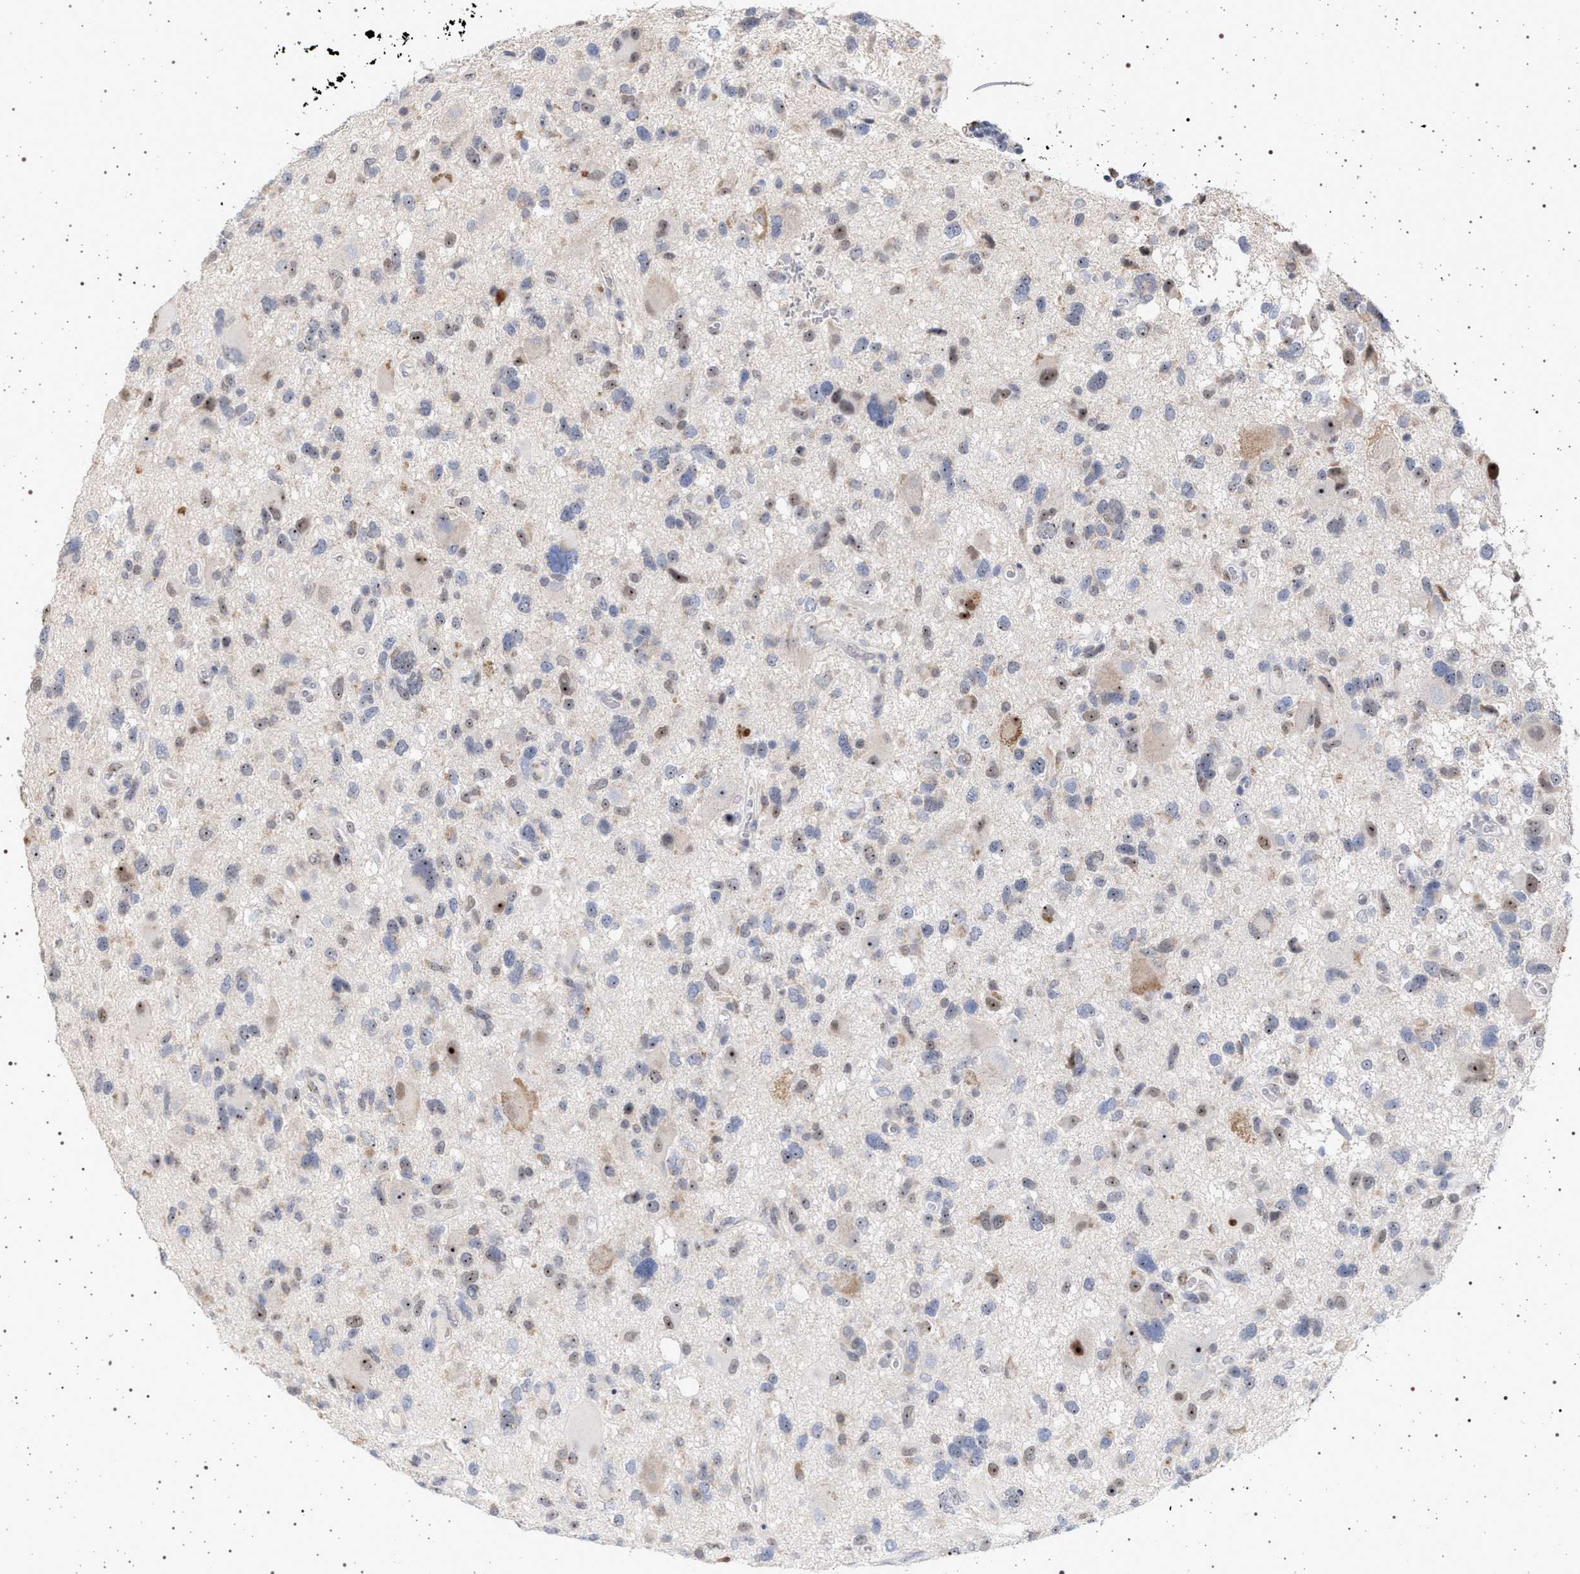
{"staining": {"intensity": "weak", "quantity": "25%-75%", "location": "nuclear"}, "tissue": "glioma", "cell_type": "Tumor cells", "image_type": "cancer", "snomed": [{"axis": "morphology", "description": "Glioma, malignant, High grade"}, {"axis": "topography", "description": "Brain"}], "caption": "Tumor cells exhibit weak nuclear positivity in approximately 25%-75% of cells in malignant high-grade glioma.", "gene": "ELAC2", "patient": {"sex": "male", "age": 33}}